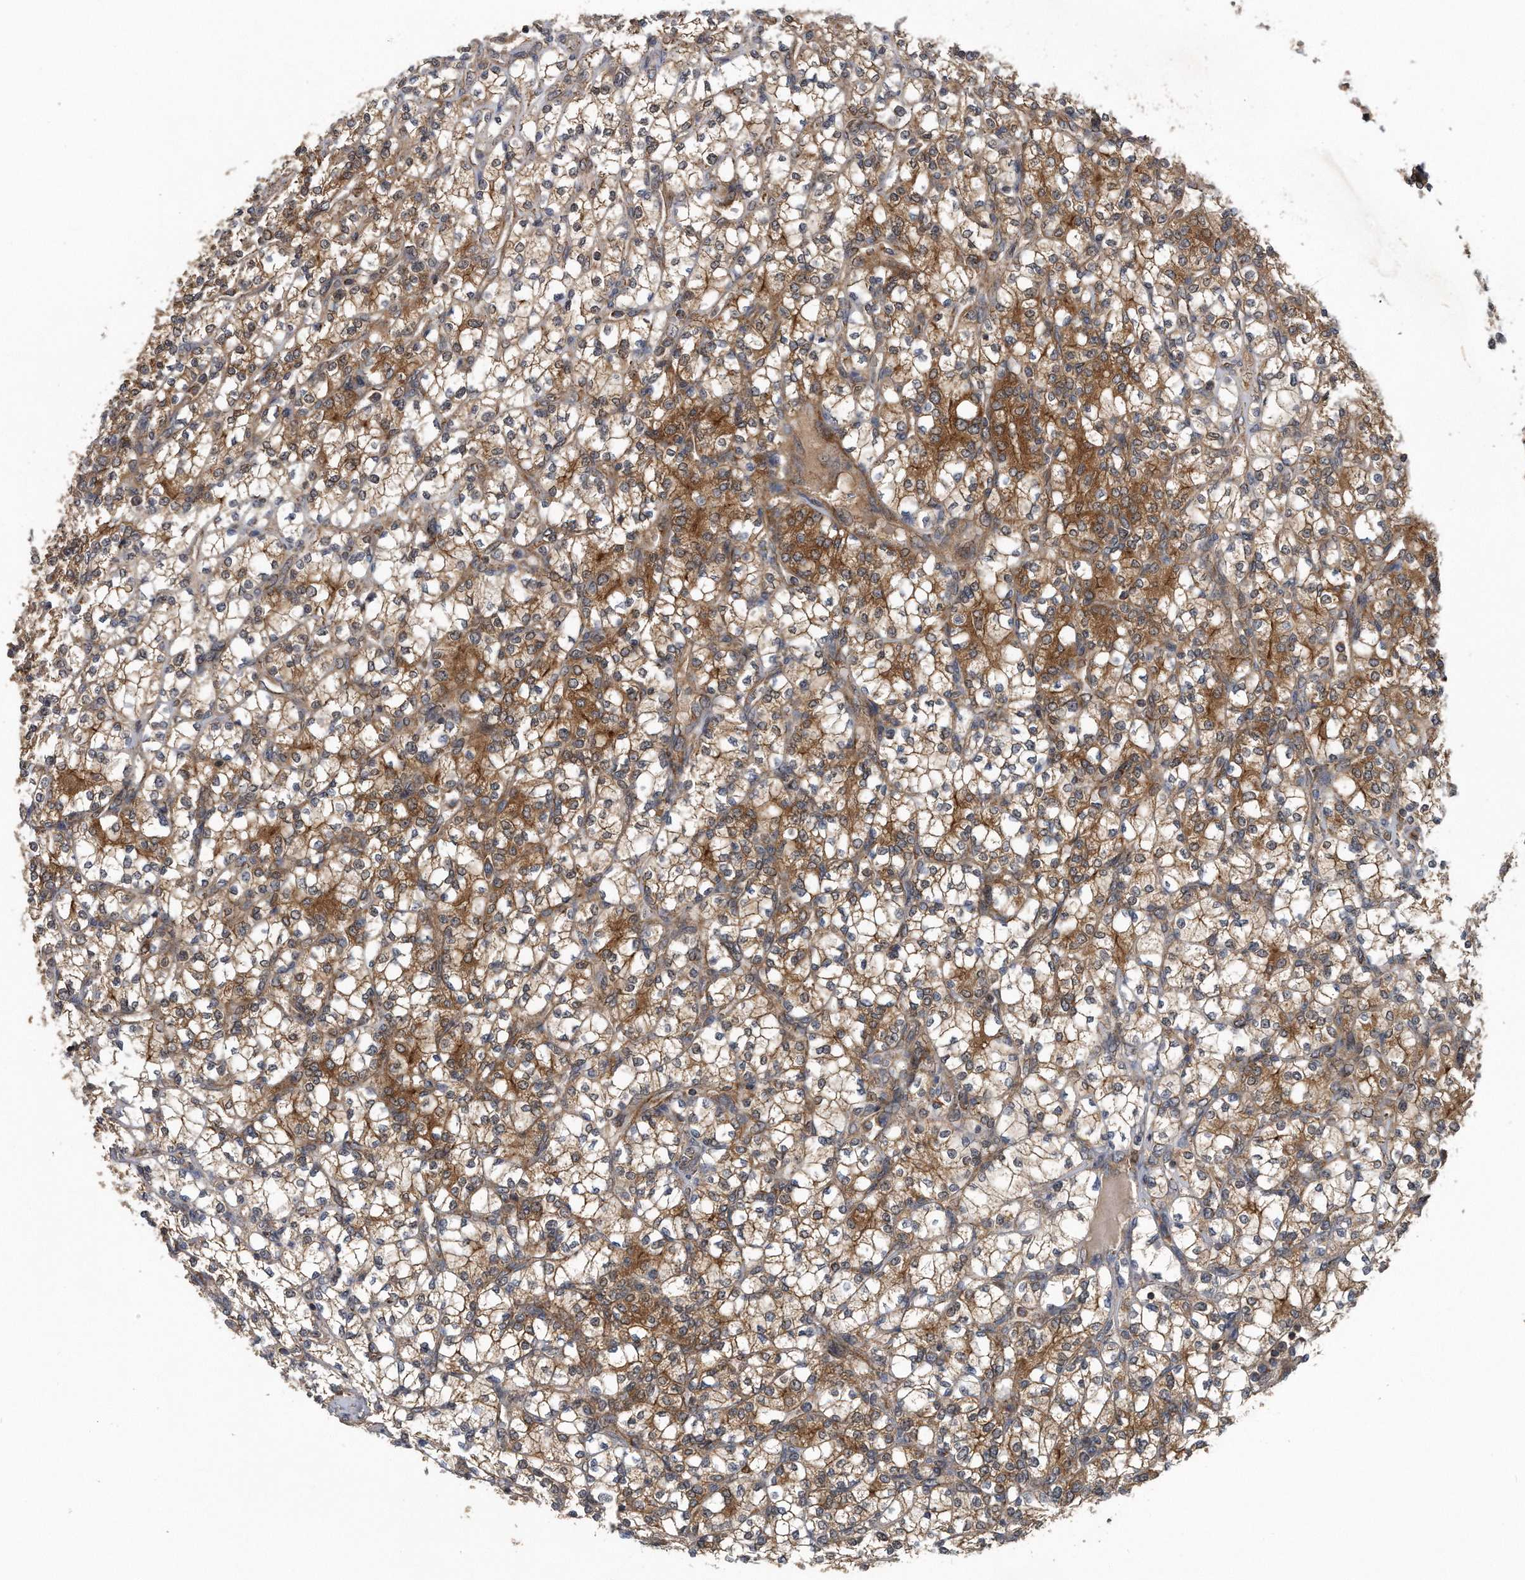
{"staining": {"intensity": "moderate", "quantity": ">75%", "location": "cytoplasmic/membranous"}, "tissue": "renal cancer", "cell_type": "Tumor cells", "image_type": "cancer", "snomed": [{"axis": "morphology", "description": "Adenocarcinoma, NOS"}, {"axis": "topography", "description": "Kidney"}], "caption": "A brown stain shows moderate cytoplasmic/membranous positivity of a protein in human adenocarcinoma (renal) tumor cells.", "gene": "ALPK2", "patient": {"sex": "male", "age": 77}}